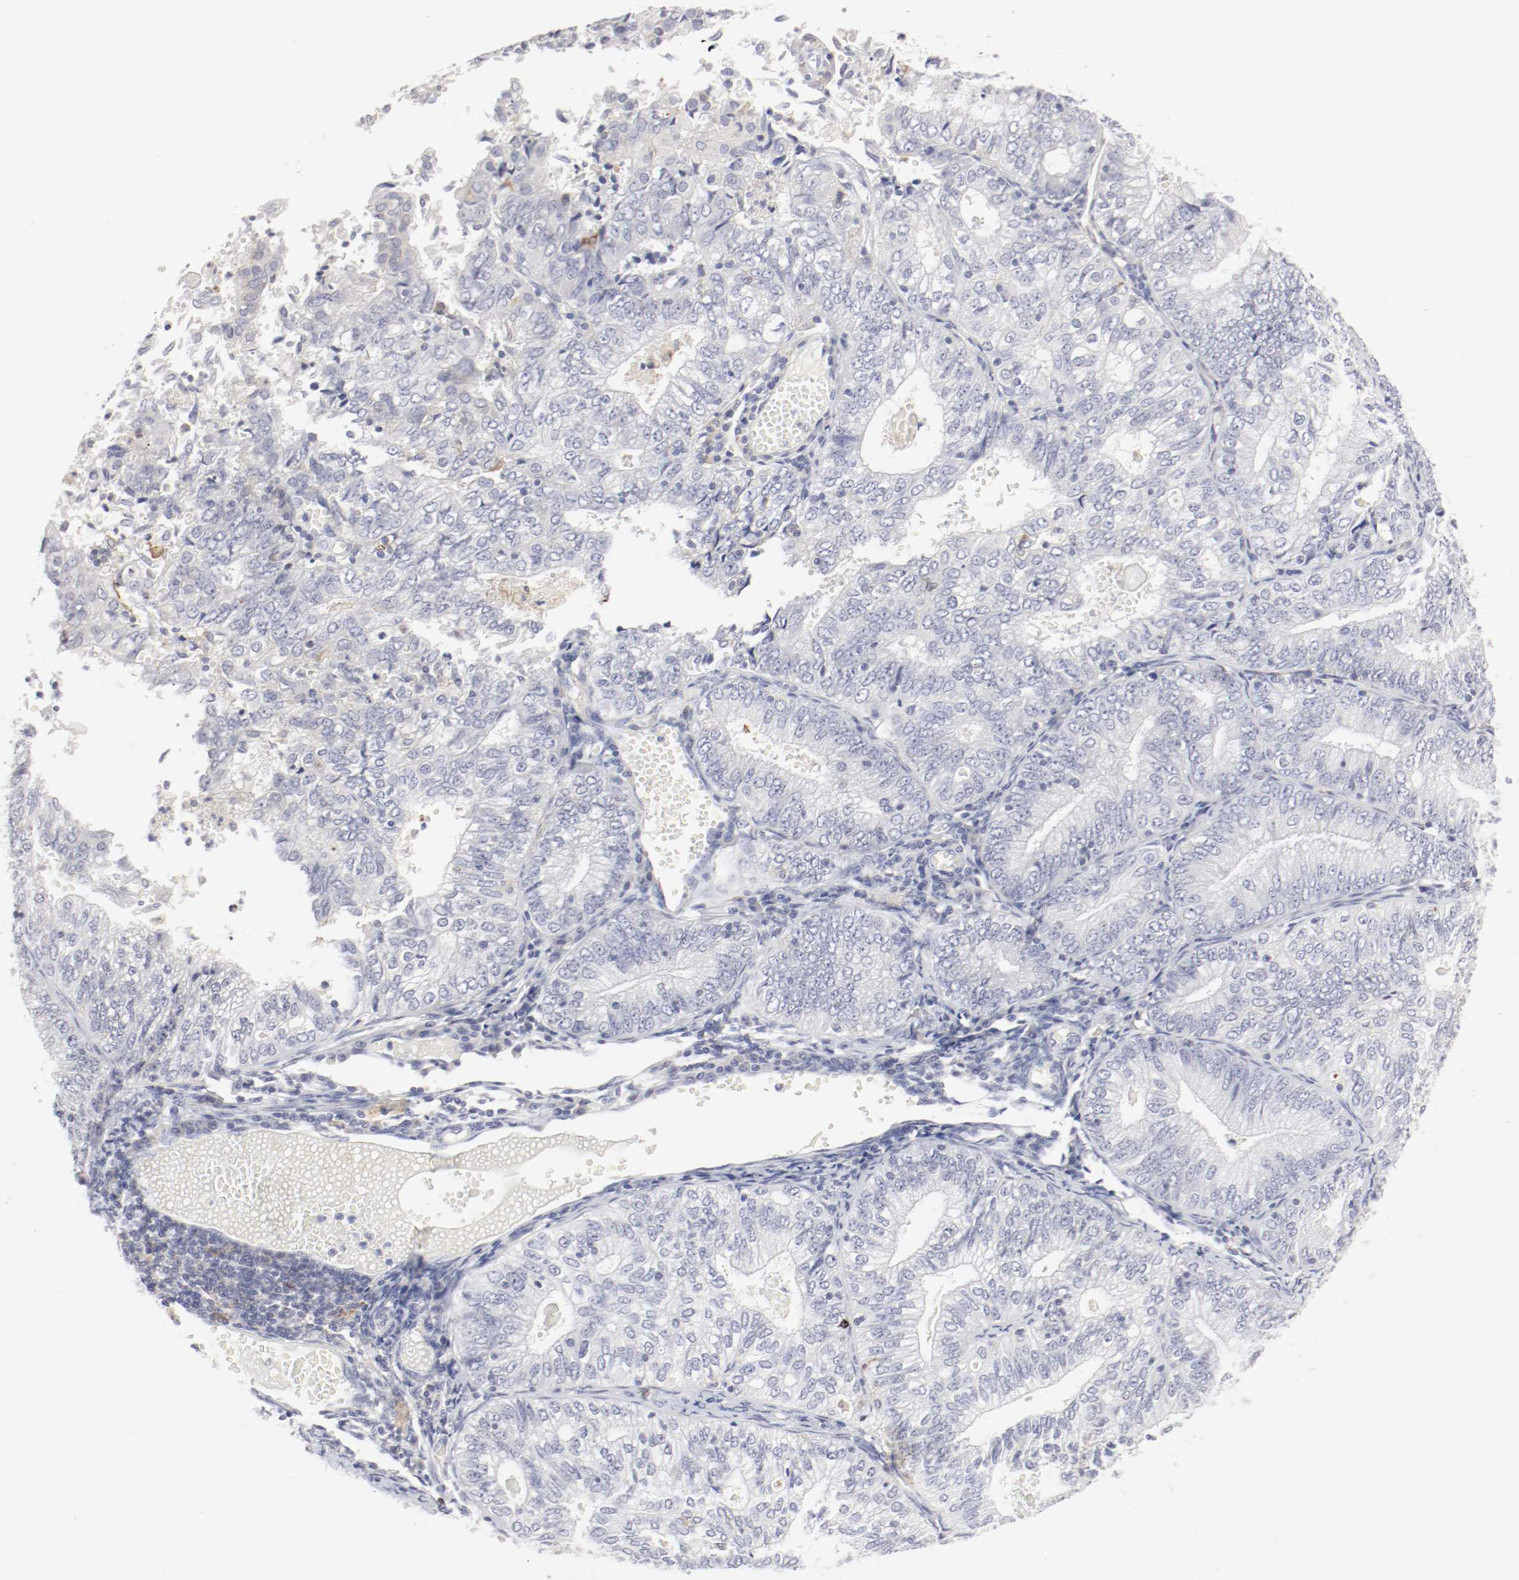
{"staining": {"intensity": "negative", "quantity": "none", "location": "none"}, "tissue": "endometrial cancer", "cell_type": "Tumor cells", "image_type": "cancer", "snomed": [{"axis": "morphology", "description": "Adenocarcinoma, NOS"}, {"axis": "topography", "description": "Endometrium"}], "caption": "An image of human endometrial cancer is negative for staining in tumor cells.", "gene": "ITGAX", "patient": {"sex": "female", "age": 69}}